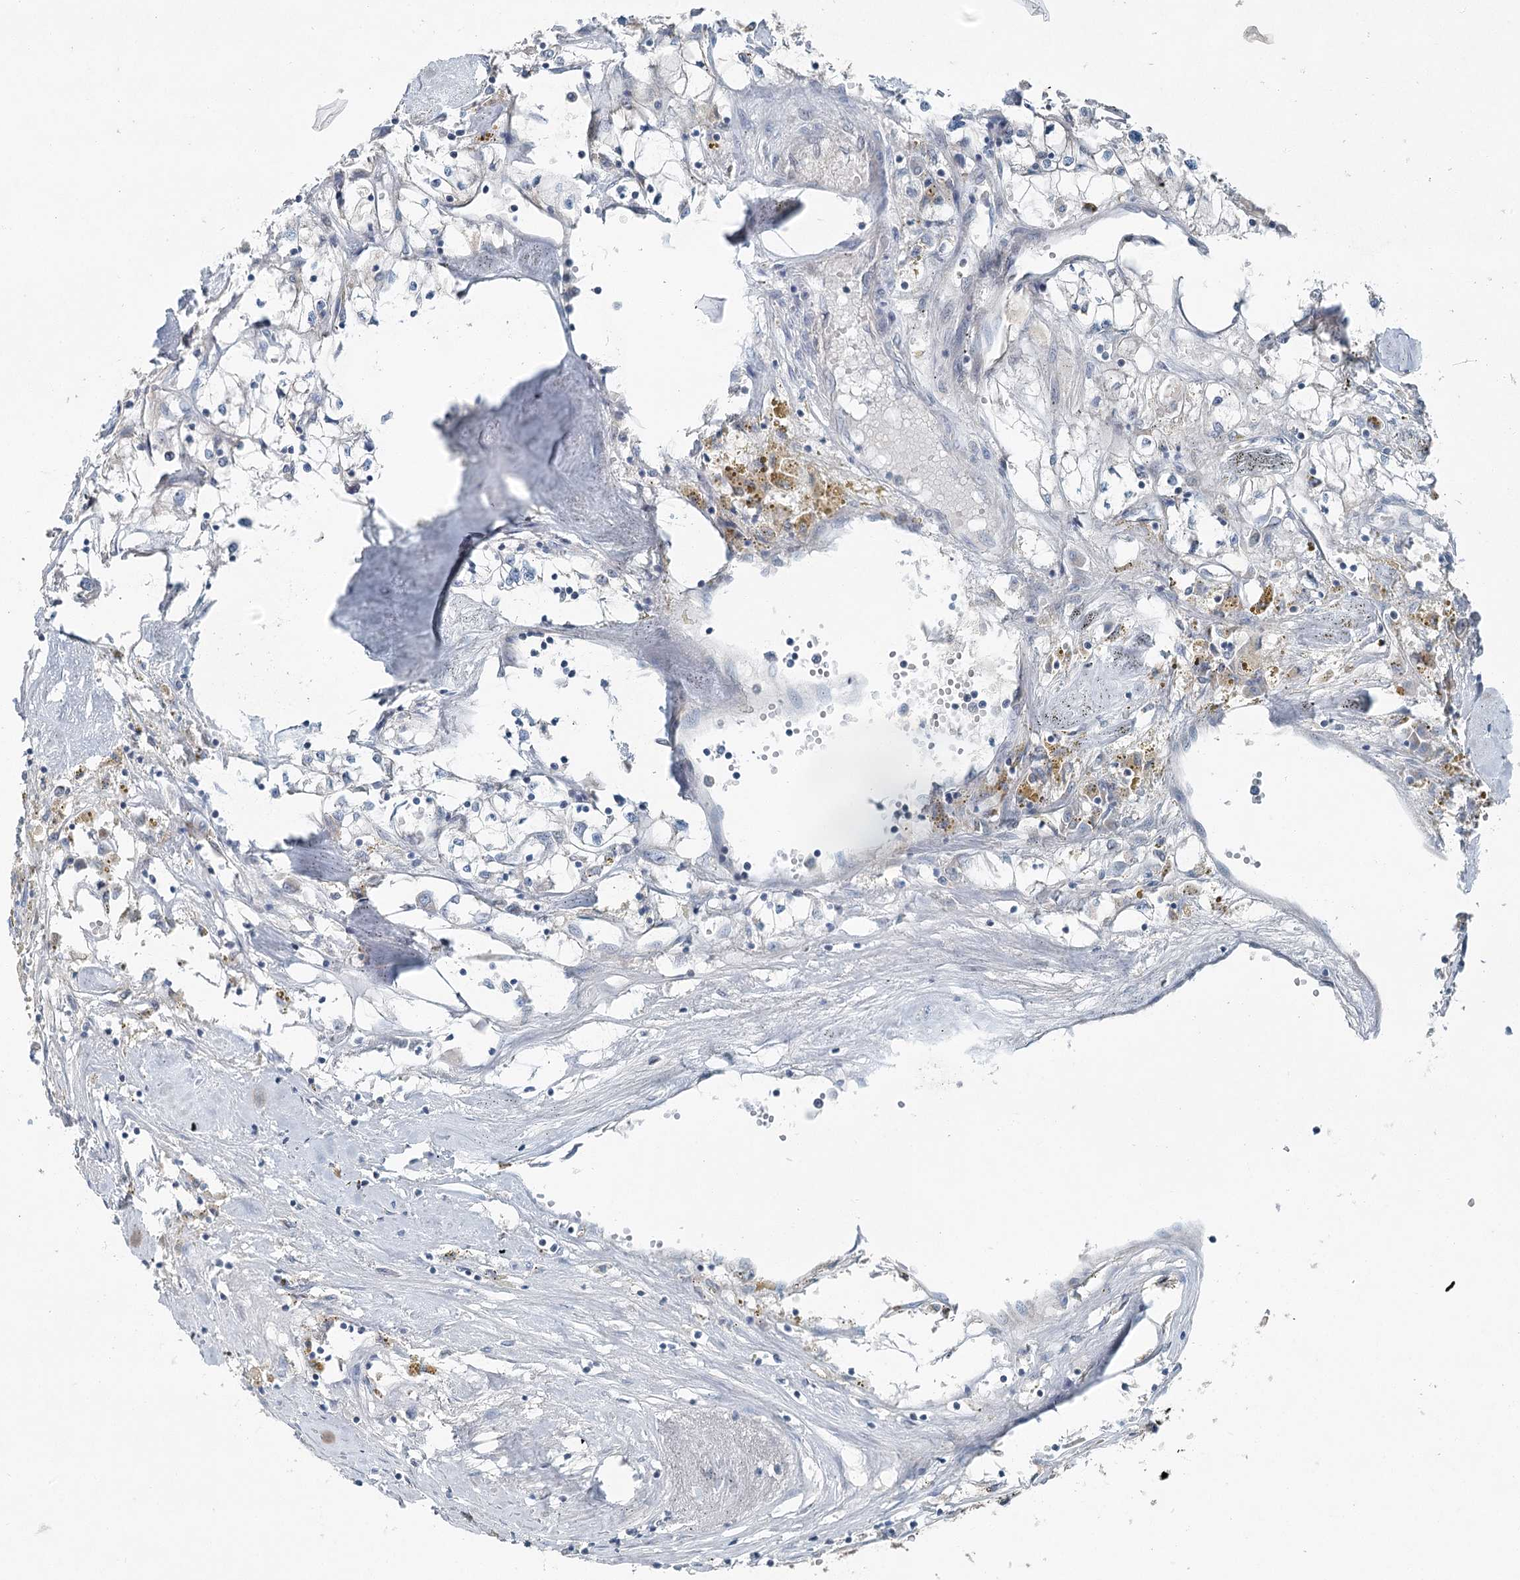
{"staining": {"intensity": "negative", "quantity": "none", "location": "none"}, "tissue": "renal cancer", "cell_type": "Tumor cells", "image_type": "cancer", "snomed": [{"axis": "morphology", "description": "Adenocarcinoma, NOS"}, {"axis": "topography", "description": "Kidney"}], "caption": "Image shows no protein expression in tumor cells of renal adenocarcinoma tissue. (Immunohistochemistry (ihc), brightfield microscopy, high magnification).", "gene": "CHCHD5", "patient": {"sex": "male", "age": 56}}